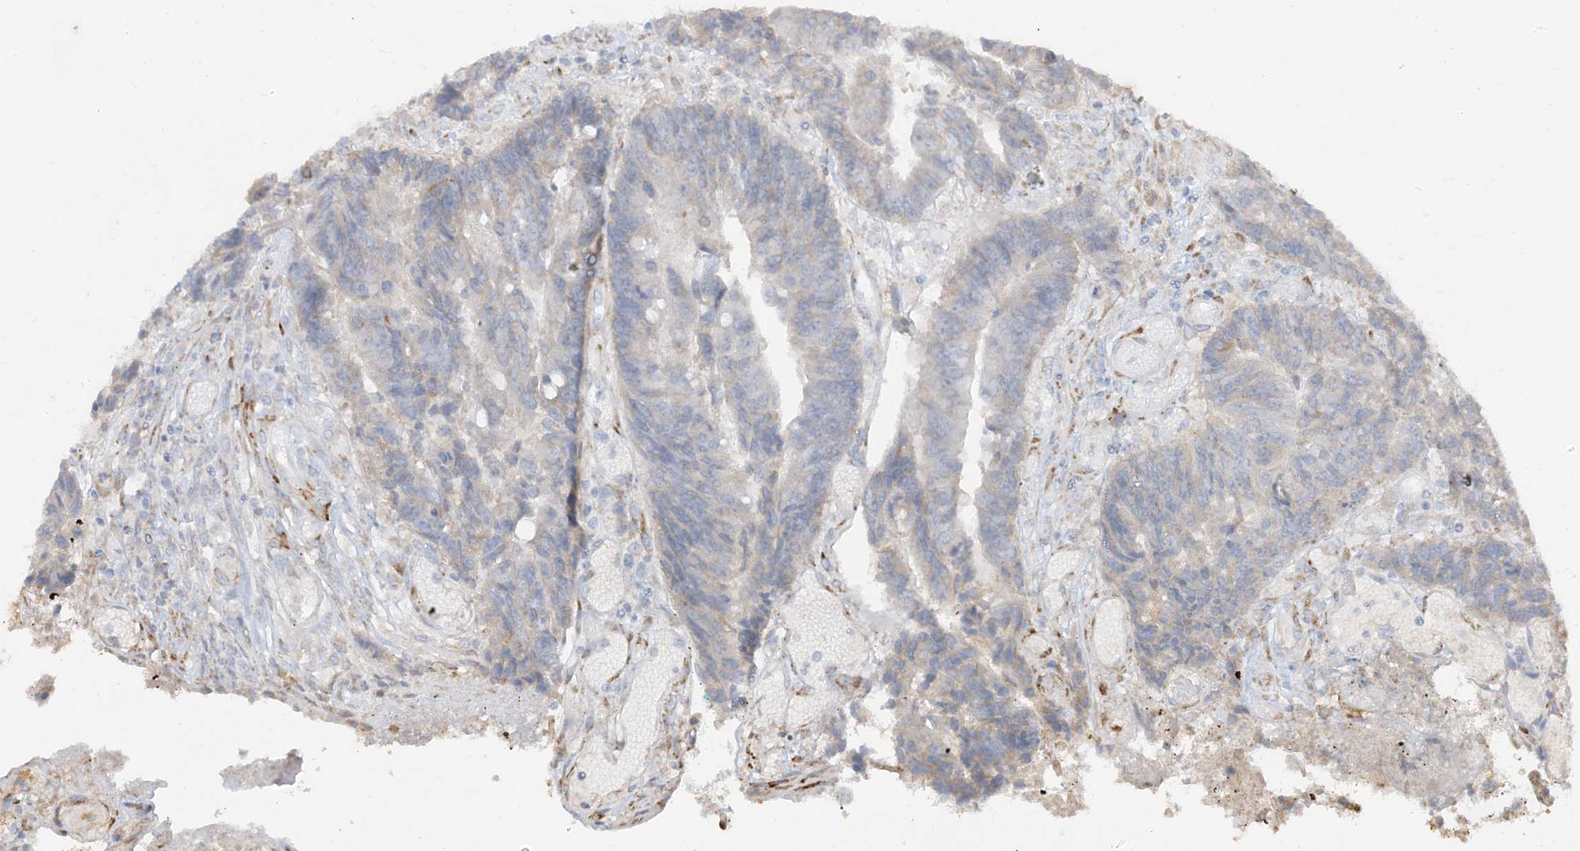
{"staining": {"intensity": "negative", "quantity": "none", "location": "none"}, "tissue": "colorectal cancer", "cell_type": "Tumor cells", "image_type": "cancer", "snomed": [{"axis": "morphology", "description": "Adenocarcinoma, NOS"}, {"axis": "topography", "description": "Rectum"}], "caption": "Tumor cells show no significant protein staining in adenocarcinoma (colorectal).", "gene": "LOXL3", "patient": {"sex": "male", "age": 84}}